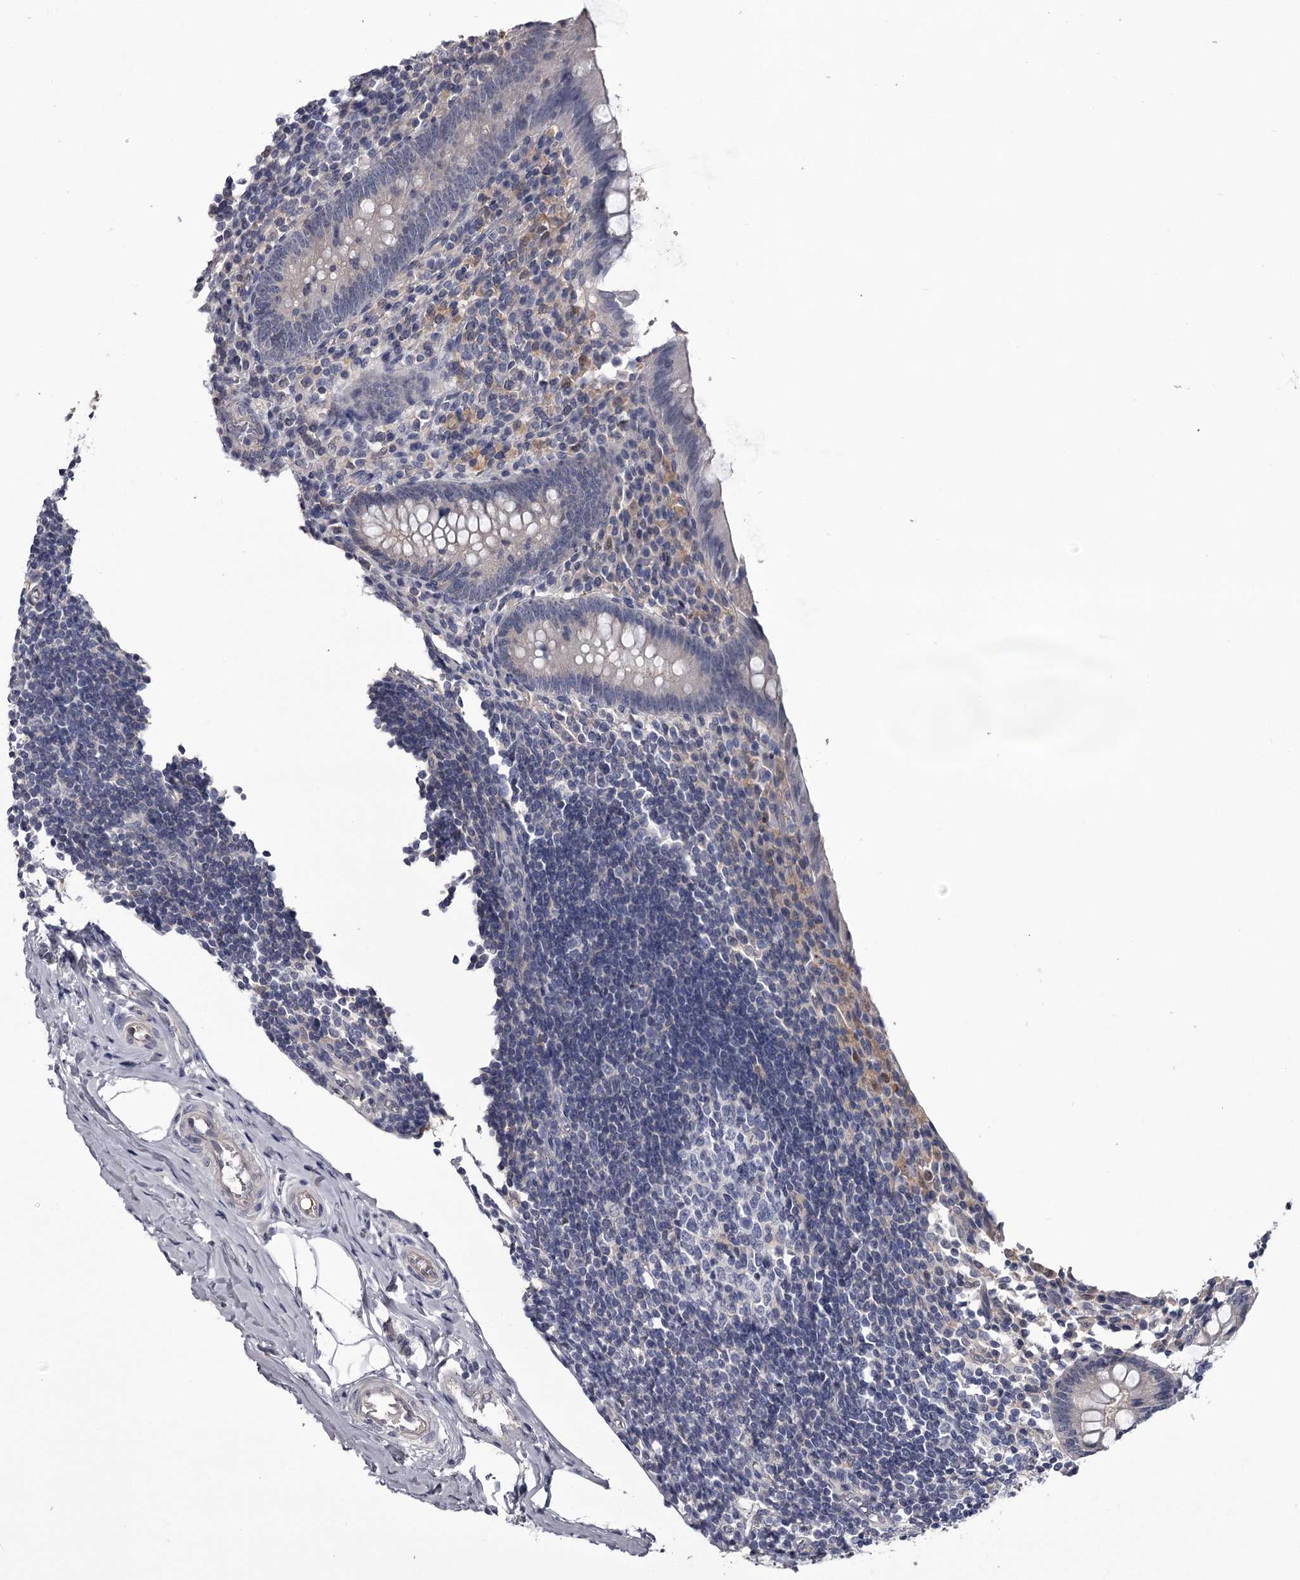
{"staining": {"intensity": "negative", "quantity": "none", "location": "none"}, "tissue": "appendix", "cell_type": "Glandular cells", "image_type": "normal", "snomed": [{"axis": "morphology", "description": "Normal tissue, NOS"}, {"axis": "topography", "description": "Appendix"}], "caption": "IHC micrograph of unremarkable appendix stained for a protein (brown), which exhibits no staining in glandular cells.", "gene": "GSTO1", "patient": {"sex": "female", "age": 17}}